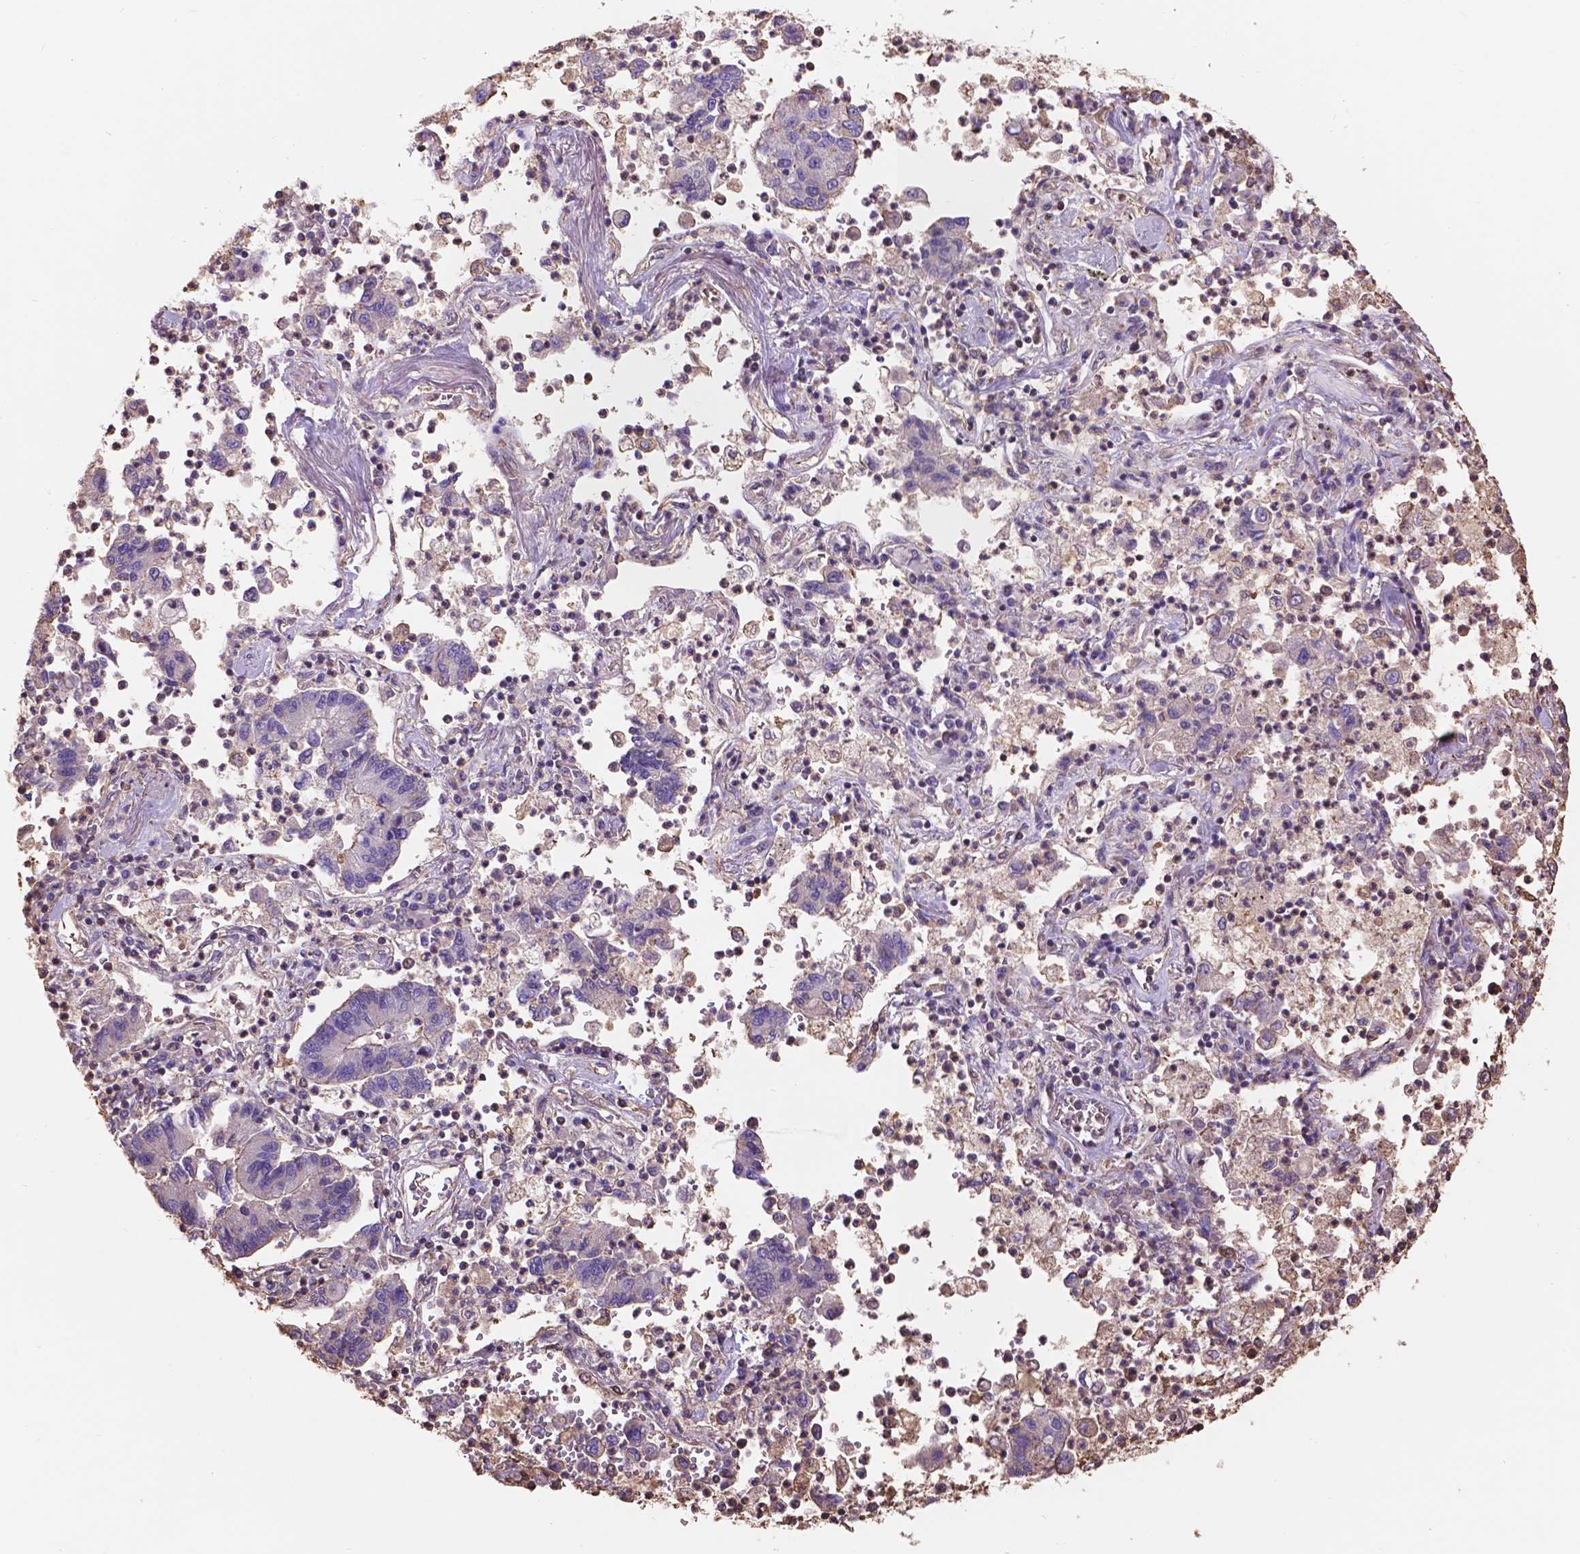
{"staining": {"intensity": "negative", "quantity": "none", "location": "none"}, "tissue": "lung cancer", "cell_type": "Tumor cells", "image_type": "cancer", "snomed": [{"axis": "morphology", "description": "Adenocarcinoma, NOS"}, {"axis": "topography", "description": "Lung"}], "caption": "Image shows no significant protein positivity in tumor cells of adenocarcinoma (lung).", "gene": "NIPA2", "patient": {"sex": "female", "age": 57}}